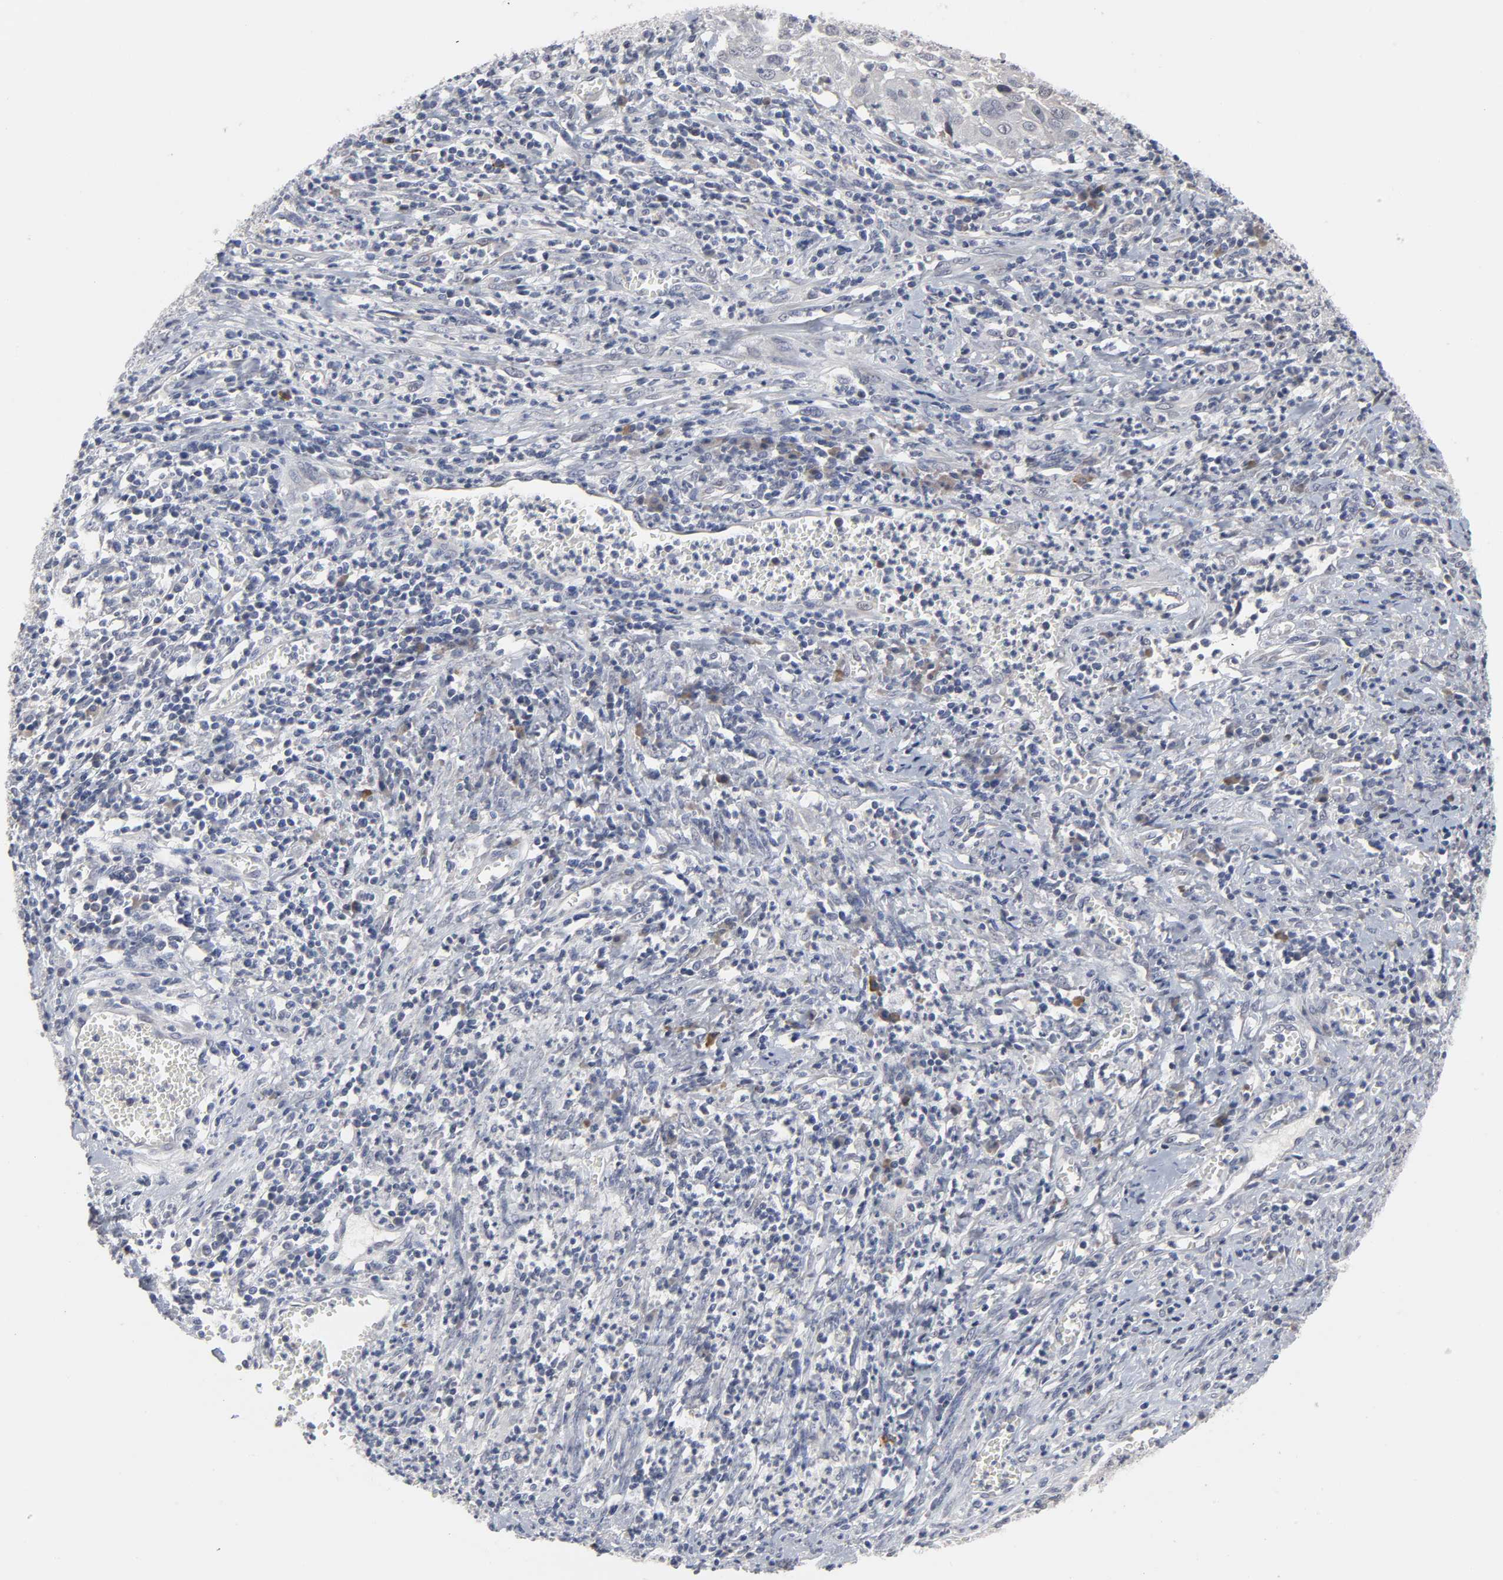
{"staining": {"intensity": "negative", "quantity": "none", "location": "none"}, "tissue": "cervical cancer", "cell_type": "Tumor cells", "image_type": "cancer", "snomed": [{"axis": "morphology", "description": "Squamous cell carcinoma, NOS"}, {"axis": "topography", "description": "Cervix"}], "caption": "Tumor cells show no significant staining in cervical squamous cell carcinoma. The staining is performed using DAB brown chromogen with nuclei counter-stained in using hematoxylin.", "gene": "HNF4A", "patient": {"sex": "female", "age": 32}}